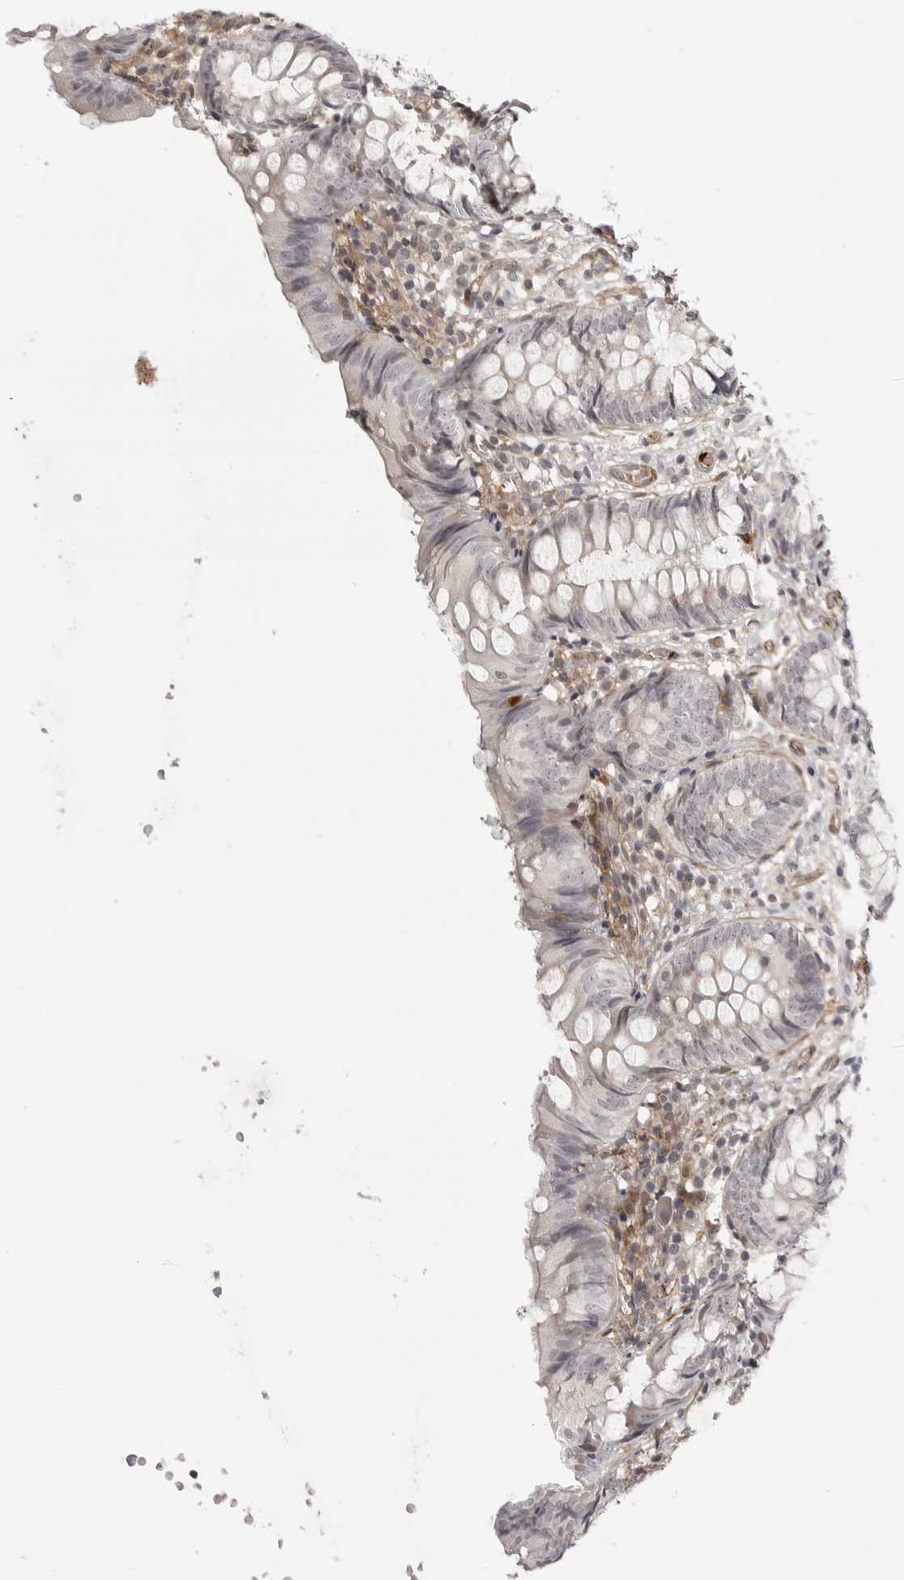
{"staining": {"intensity": "weak", "quantity": "25%-75%", "location": "nuclear"}, "tissue": "appendix", "cell_type": "Glandular cells", "image_type": "normal", "snomed": [{"axis": "morphology", "description": "Normal tissue, NOS"}, {"axis": "topography", "description": "Appendix"}], "caption": "A brown stain labels weak nuclear positivity of a protein in glandular cells of normal human appendix.", "gene": "TUT4", "patient": {"sex": "male", "age": 8}}